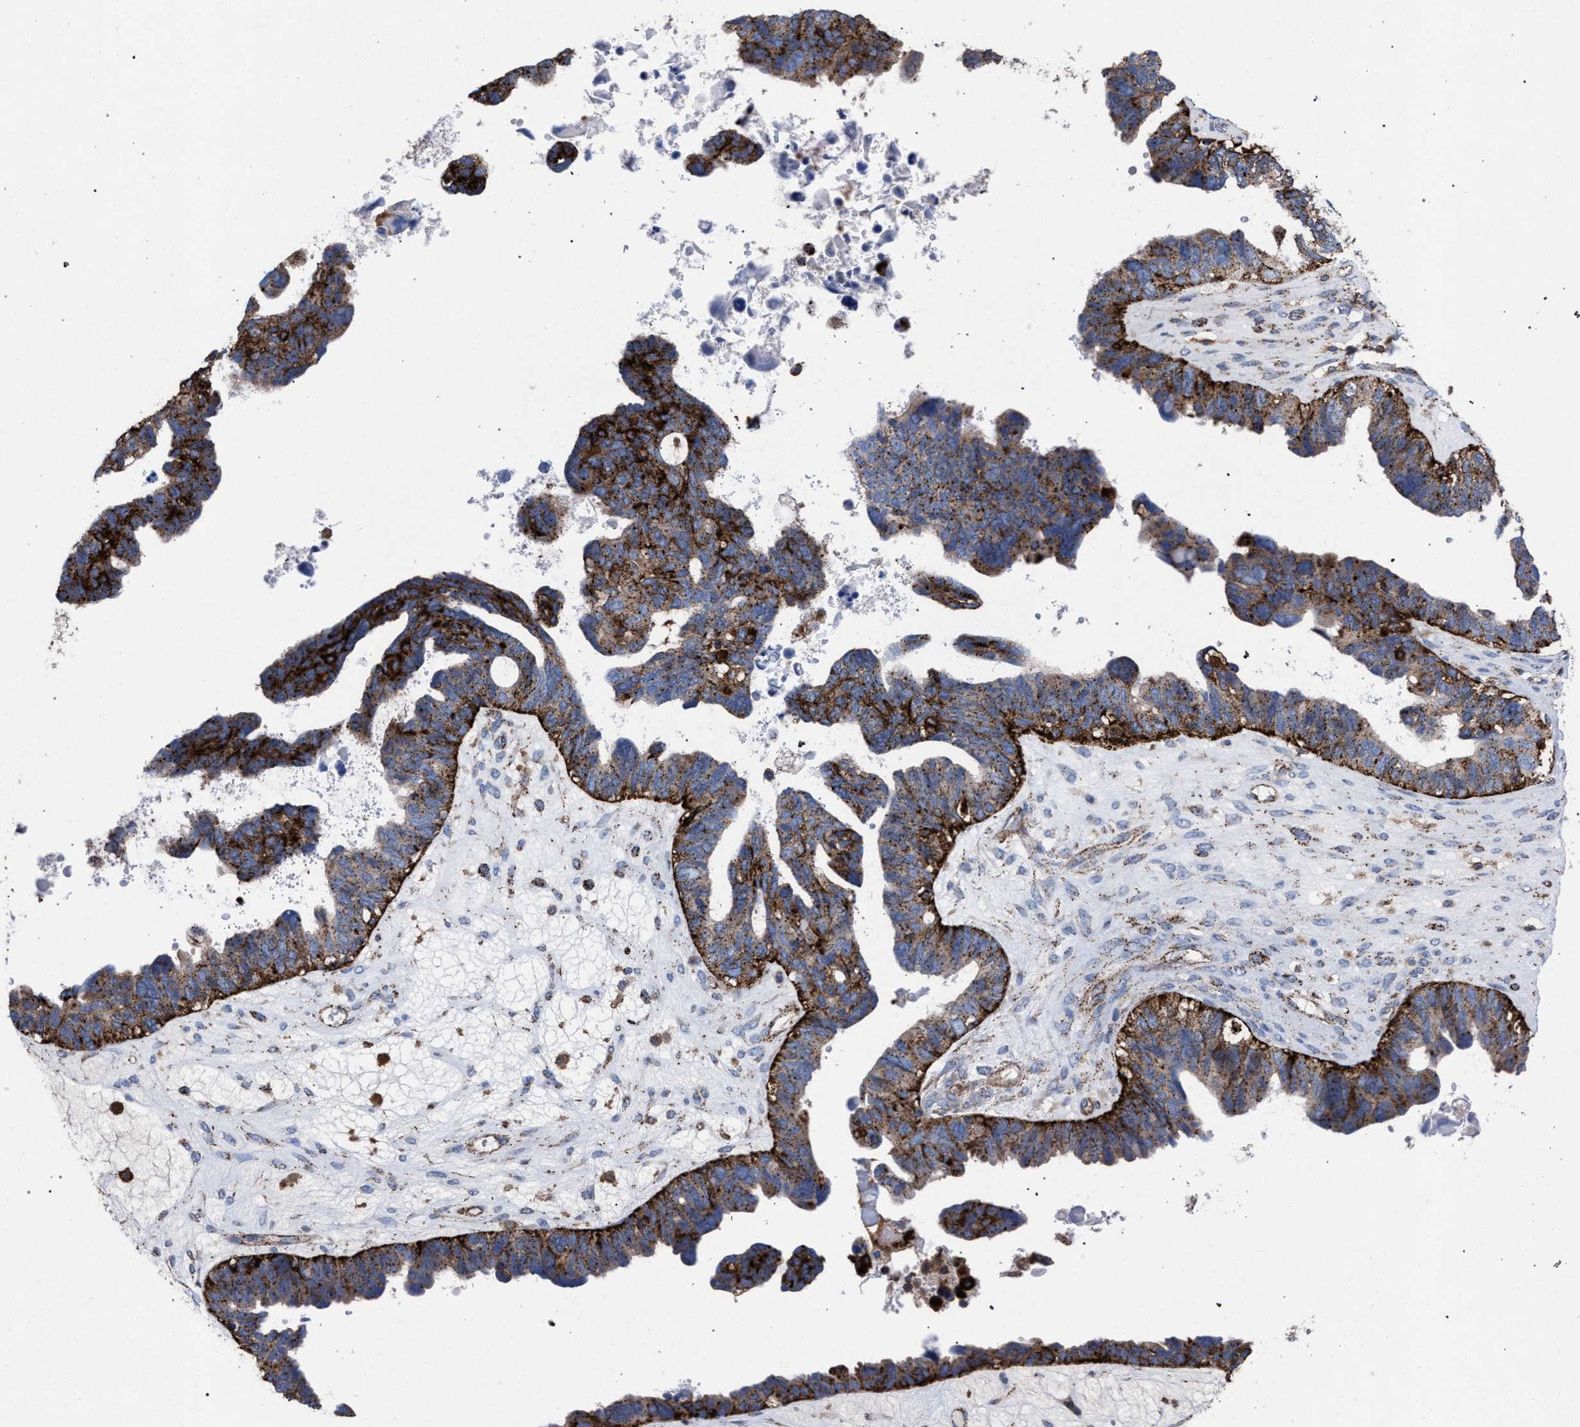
{"staining": {"intensity": "strong", "quantity": ">75%", "location": "cytoplasmic/membranous"}, "tissue": "ovarian cancer", "cell_type": "Tumor cells", "image_type": "cancer", "snomed": [{"axis": "morphology", "description": "Cystadenocarcinoma, serous, NOS"}, {"axis": "topography", "description": "Ovary"}], "caption": "About >75% of tumor cells in ovarian cancer show strong cytoplasmic/membranous protein expression as visualized by brown immunohistochemical staining.", "gene": "PPT1", "patient": {"sex": "female", "age": 79}}